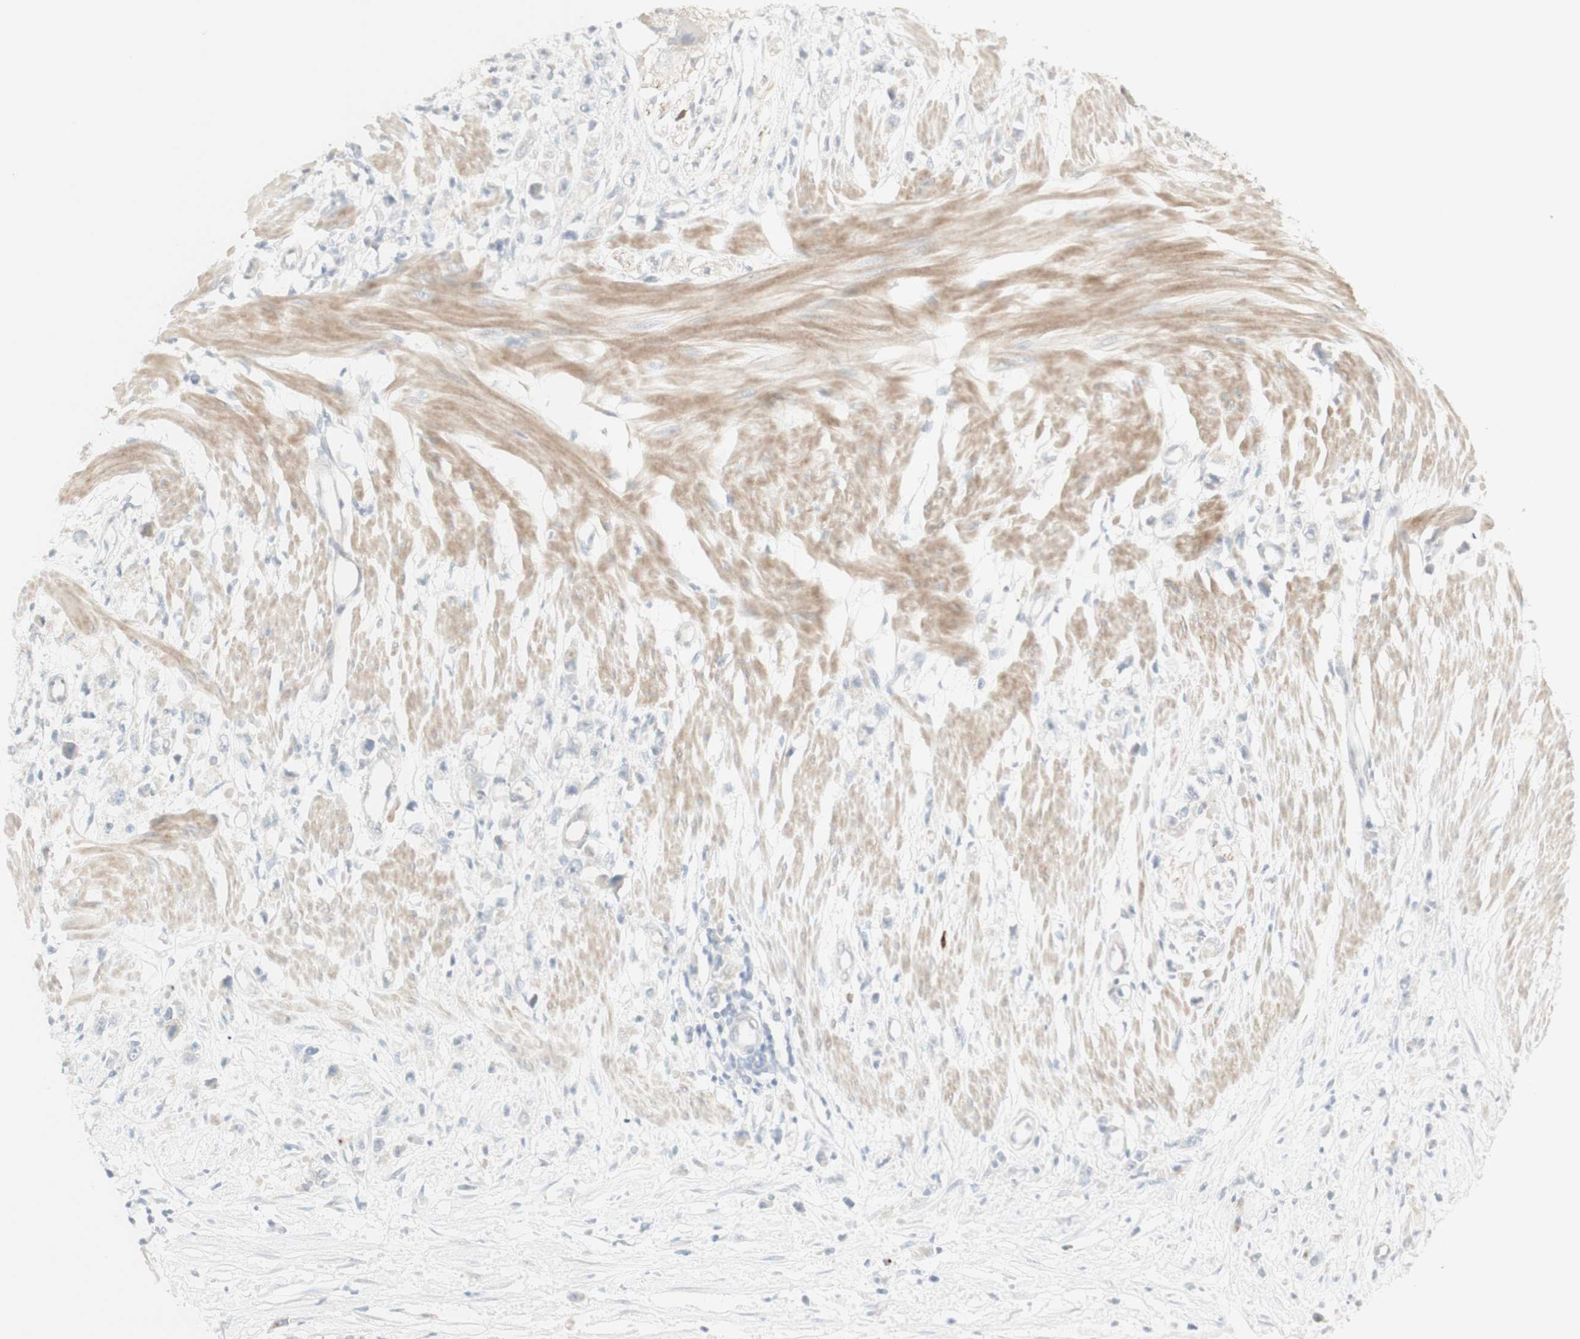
{"staining": {"intensity": "negative", "quantity": "none", "location": "none"}, "tissue": "stomach cancer", "cell_type": "Tumor cells", "image_type": "cancer", "snomed": [{"axis": "morphology", "description": "Adenocarcinoma, NOS"}, {"axis": "topography", "description": "Stomach"}], "caption": "DAB (3,3'-diaminobenzidine) immunohistochemical staining of human stomach cancer displays no significant positivity in tumor cells.", "gene": "NDST4", "patient": {"sex": "female", "age": 59}}